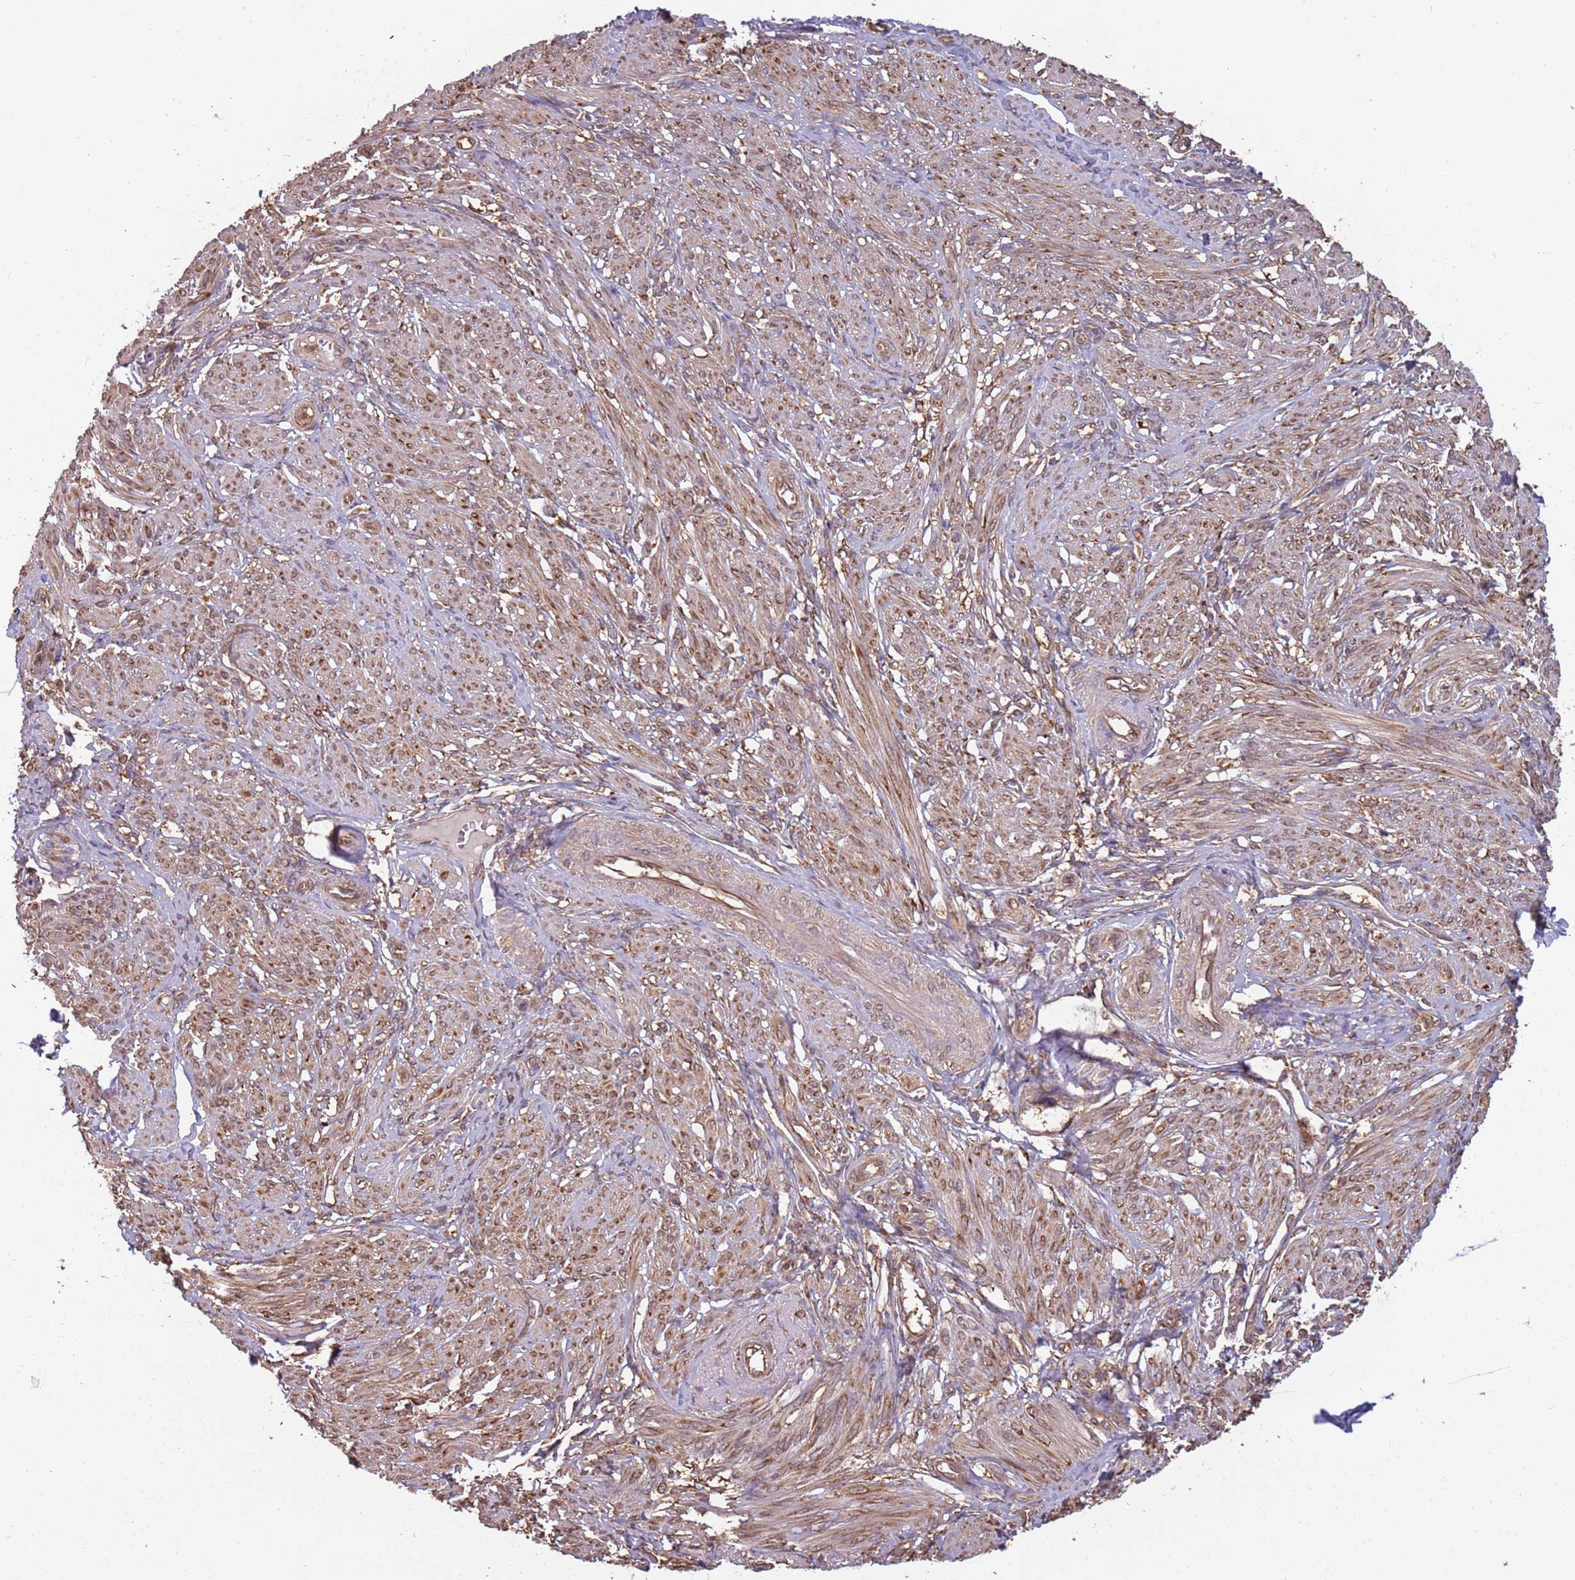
{"staining": {"intensity": "moderate", "quantity": "25%-75%", "location": "cytoplasmic/membranous"}, "tissue": "smooth muscle", "cell_type": "Smooth muscle cells", "image_type": "normal", "snomed": [{"axis": "morphology", "description": "Normal tissue, NOS"}, {"axis": "topography", "description": "Smooth muscle"}], "caption": "A high-resolution photomicrograph shows immunohistochemistry staining of unremarkable smooth muscle, which displays moderate cytoplasmic/membranous staining in approximately 25%-75% of smooth muscle cells.", "gene": "COG4", "patient": {"sex": "female", "age": 39}}